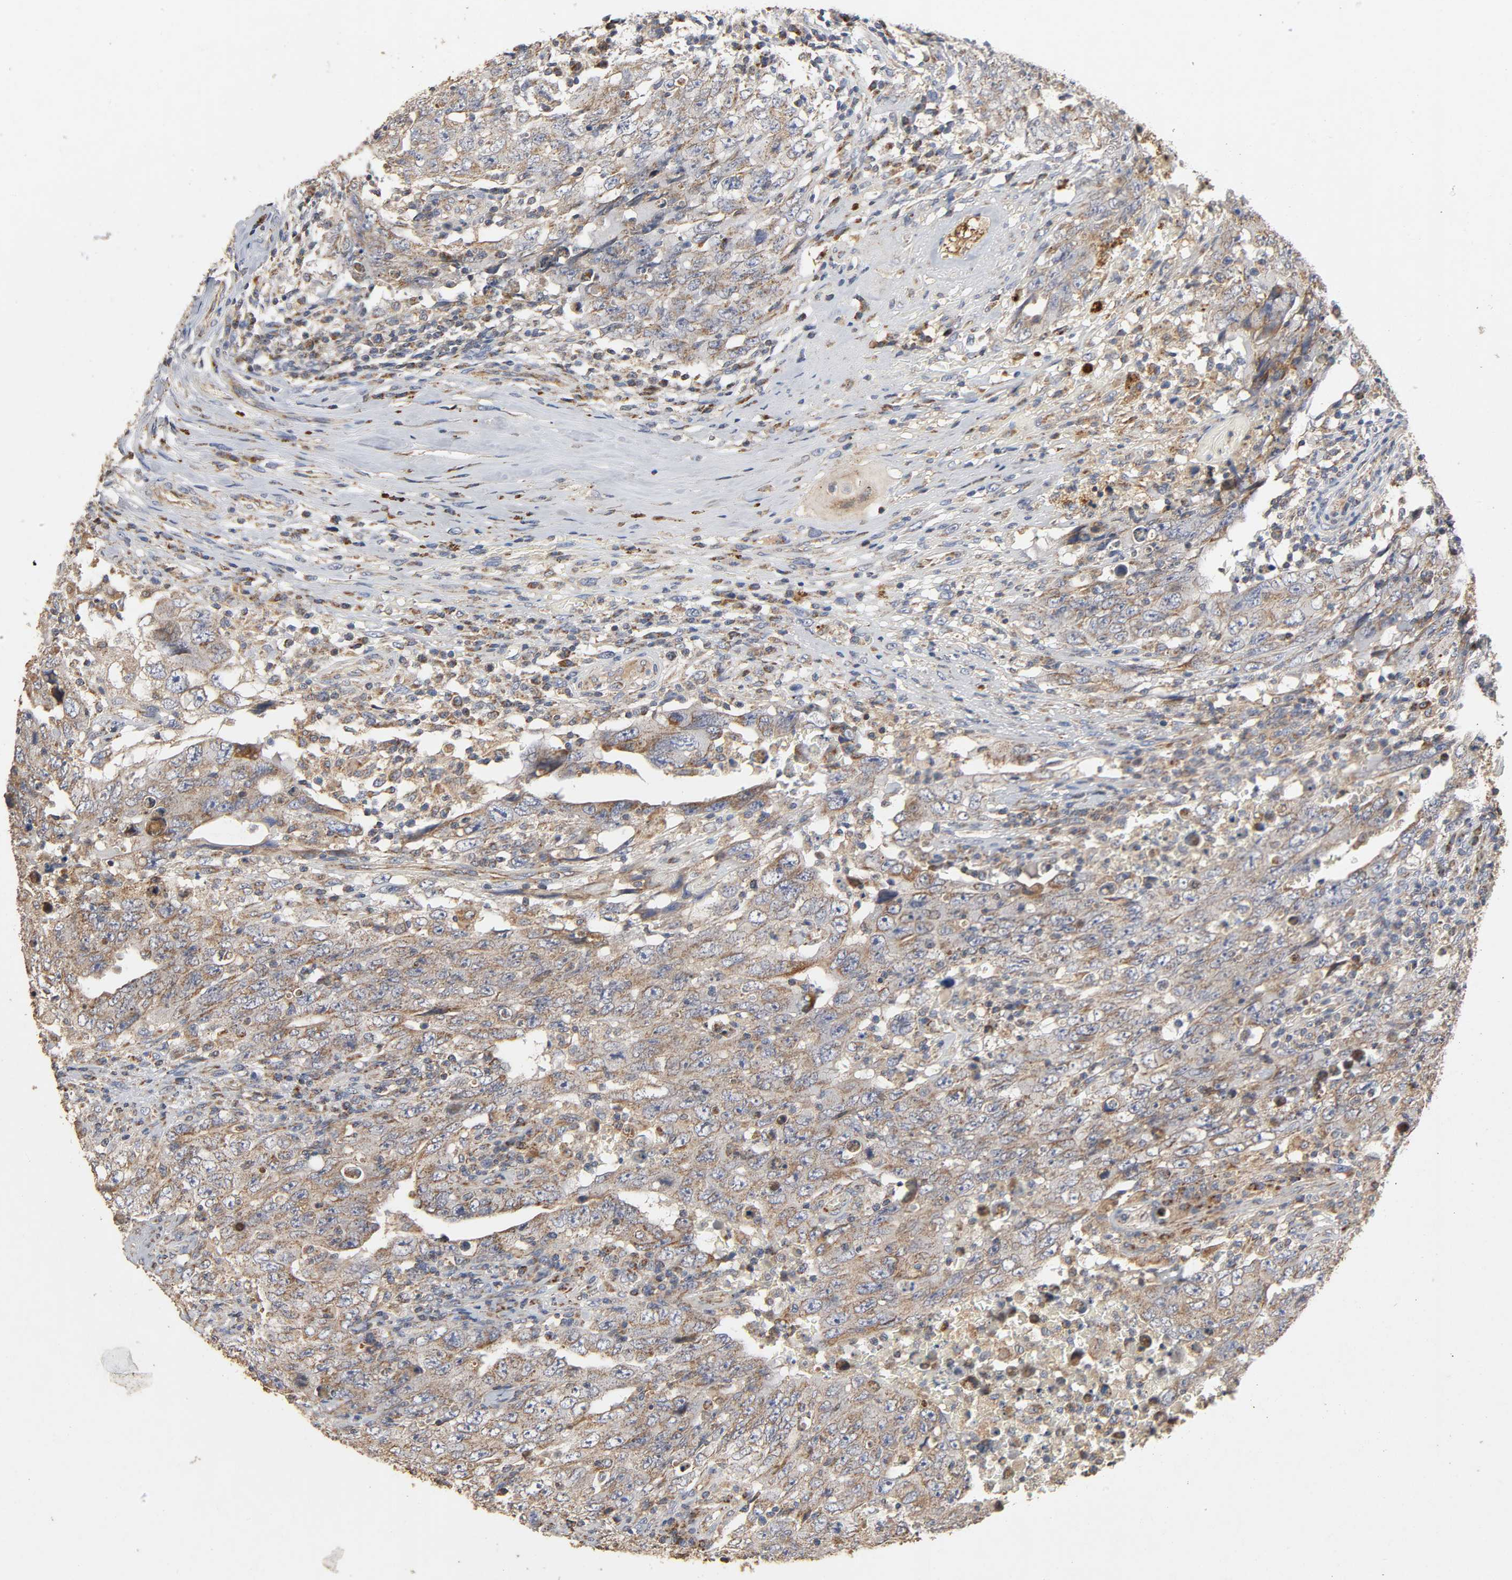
{"staining": {"intensity": "weak", "quantity": ">75%", "location": "cytoplasmic/membranous"}, "tissue": "testis cancer", "cell_type": "Tumor cells", "image_type": "cancer", "snomed": [{"axis": "morphology", "description": "Carcinoma, Embryonal, NOS"}, {"axis": "topography", "description": "Testis"}], "caption": "A photomicrograph of testis embryonal carcinoma stained for a protein displays weak cytoplasmic/membranous brown staining in tumor cells.", "gene": "NDUFS3", "patient": {"sex": "male", "age": 26}}